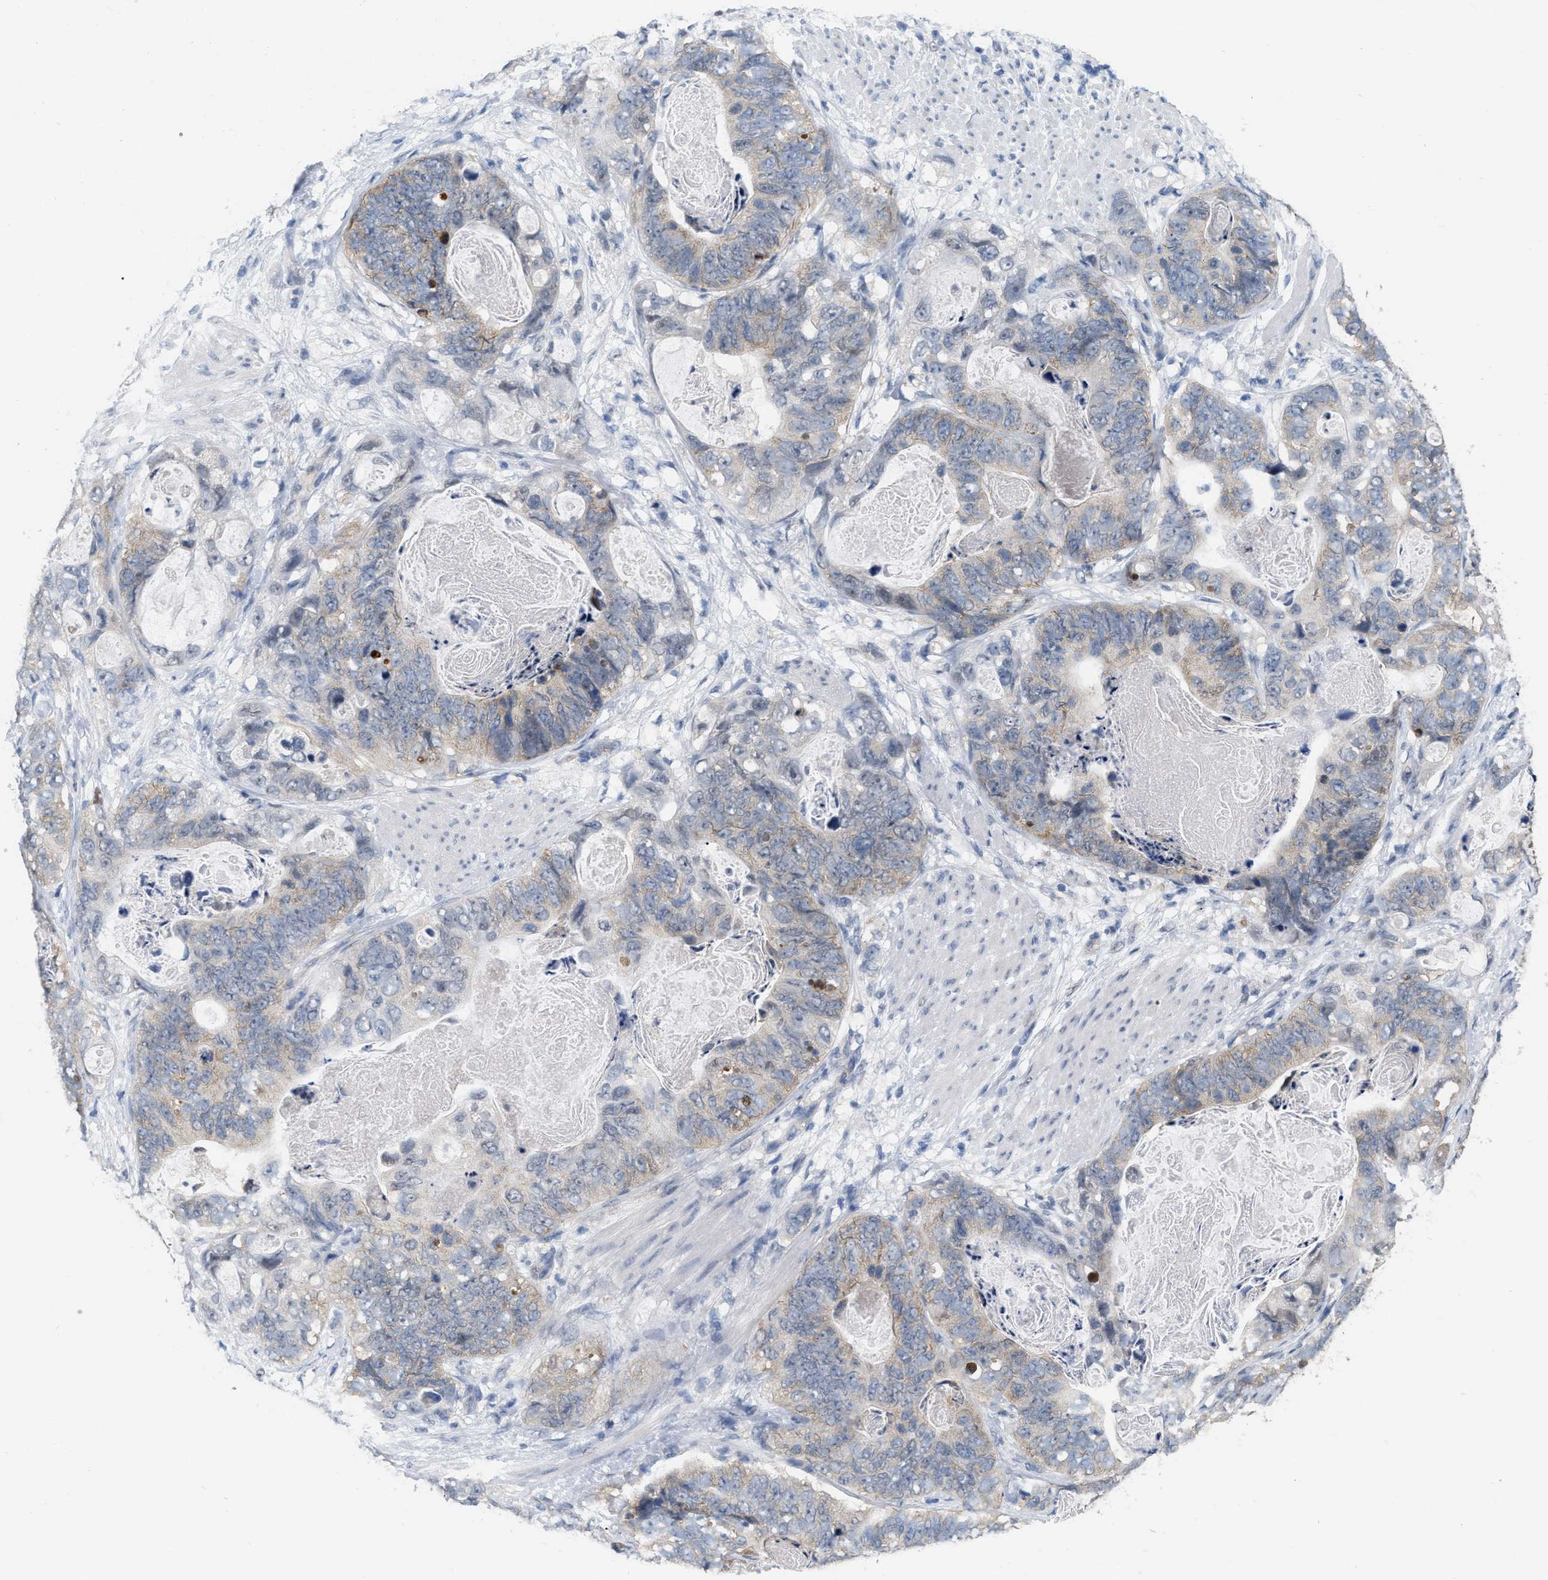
{"staining": {"intensity": "weak", "quantity": "25%-75%", "location": "cytoplasmic/membranous"}, "tissue": "stomach cancer", "cell_type": "Tumor cells", "image_type": "cancer", "snomed": [{"axis": "morphology", "description": "Adenocarcinoma, NOS"}, {"axis": "topography", "description": "Stomach"}], "caption": "IHC of stomach cancer (adenocarcinoma) demonstrates low levels of weak cytoplasmic/membranous staining in about 25%-75% of tumor cells. The staining was performed using DAB (3,3'-diaminobenzidine), with brown indicating positive protein expression. Nuclei are stained blue with hematoxylin.", "gene": "RUVBL1", "patient": {"sex": "female", "age": 89}}